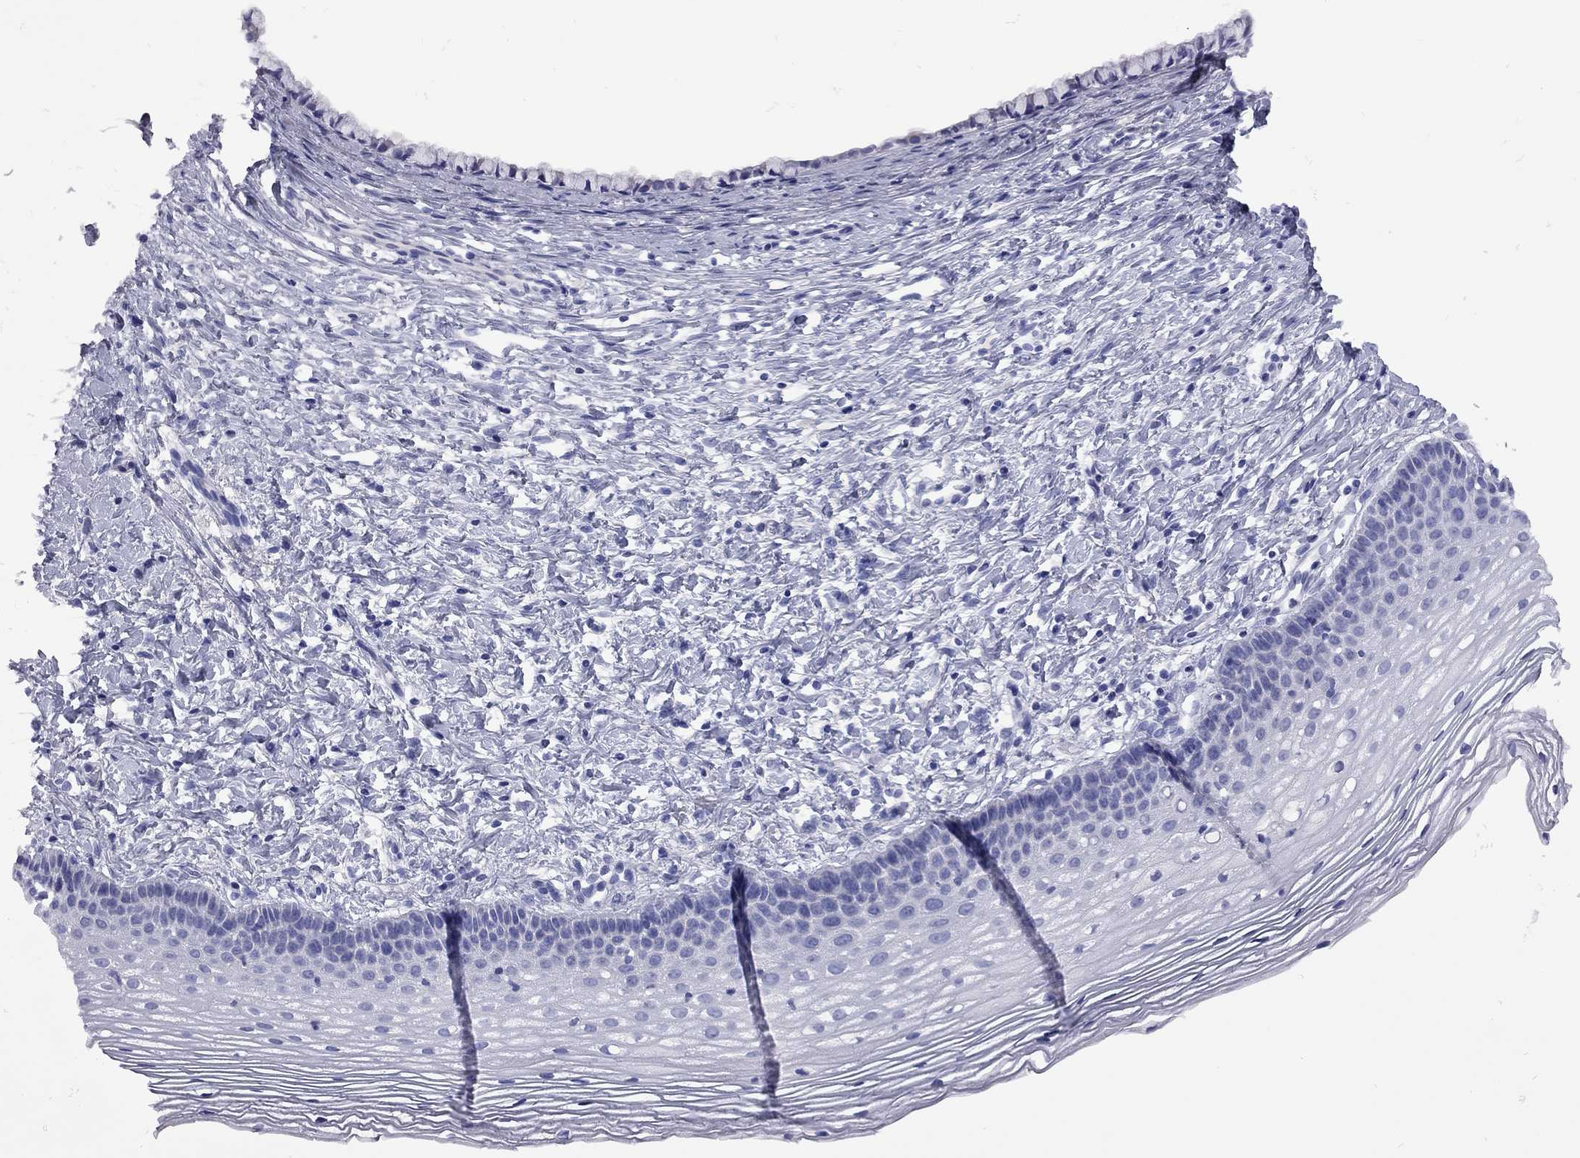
{"staining": {"intensity": "negative", "quantity": "none", "location": "none"}, "tissue": "cervix", "cell_type": "Glandular cells", "image_type": "normal", "snomed": [{"axis": "morphology", "description": "Normal tissue, NOS"}, {"axis": "topography", "description": "Cervix"}], "caption": "Glandular cells show no significant protein positivity in unremarkable cervix. The staining was performed using DAB (3,3'-diaminobenzidine) to visualize the protein expression in brown, while the nuclei were stained in blue with hematoxylin (Magnification: 20x).", "gene": "EPPIN", "patient": {"sex": "female", "age": 39}}